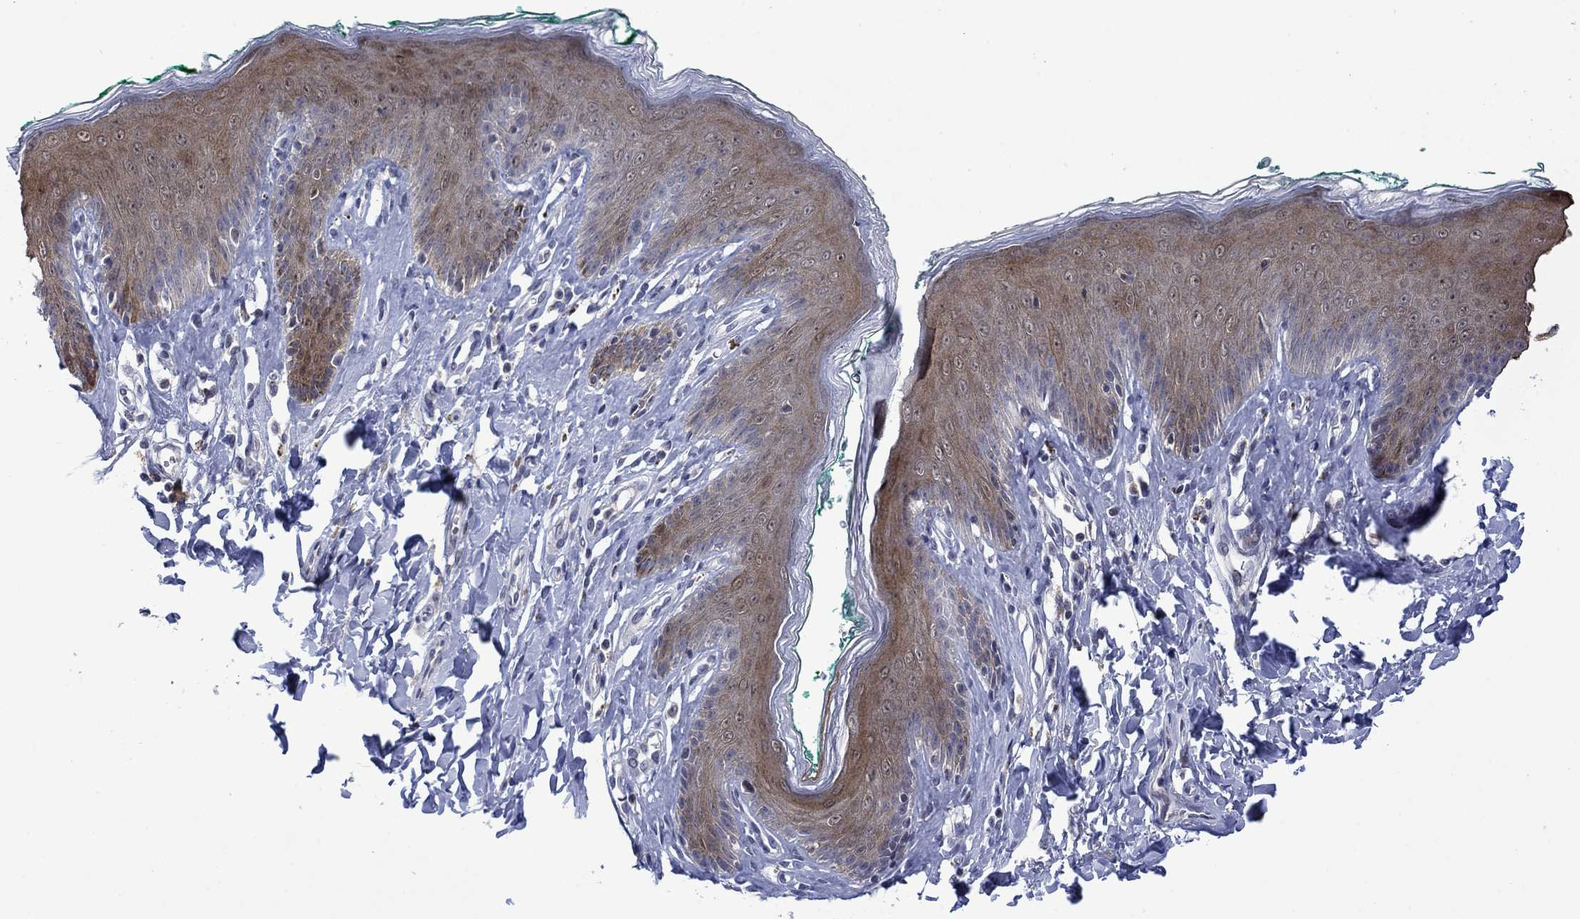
{"staining": {"intensity": "moderate", "quantity": "25%-75%", "location": "cytoplasmic/membranous"}, "tissue": "skin", "cell_type": "Epidermal cells", "image_type": "normal", "snomed": [{"axis": "morphology", "description": "Normal tissue, NOS"}, {"axis": "topography", "description": "Vulva"}], "caption": "High-power microscopy captured an IHC histopathology image of normal skin, revealing moderate cytoplasmic/membranous staining in approximately 25%-75% of epidermal cells.", "gene": "AGL", "patient": {"sex": "female", "age": 66}}